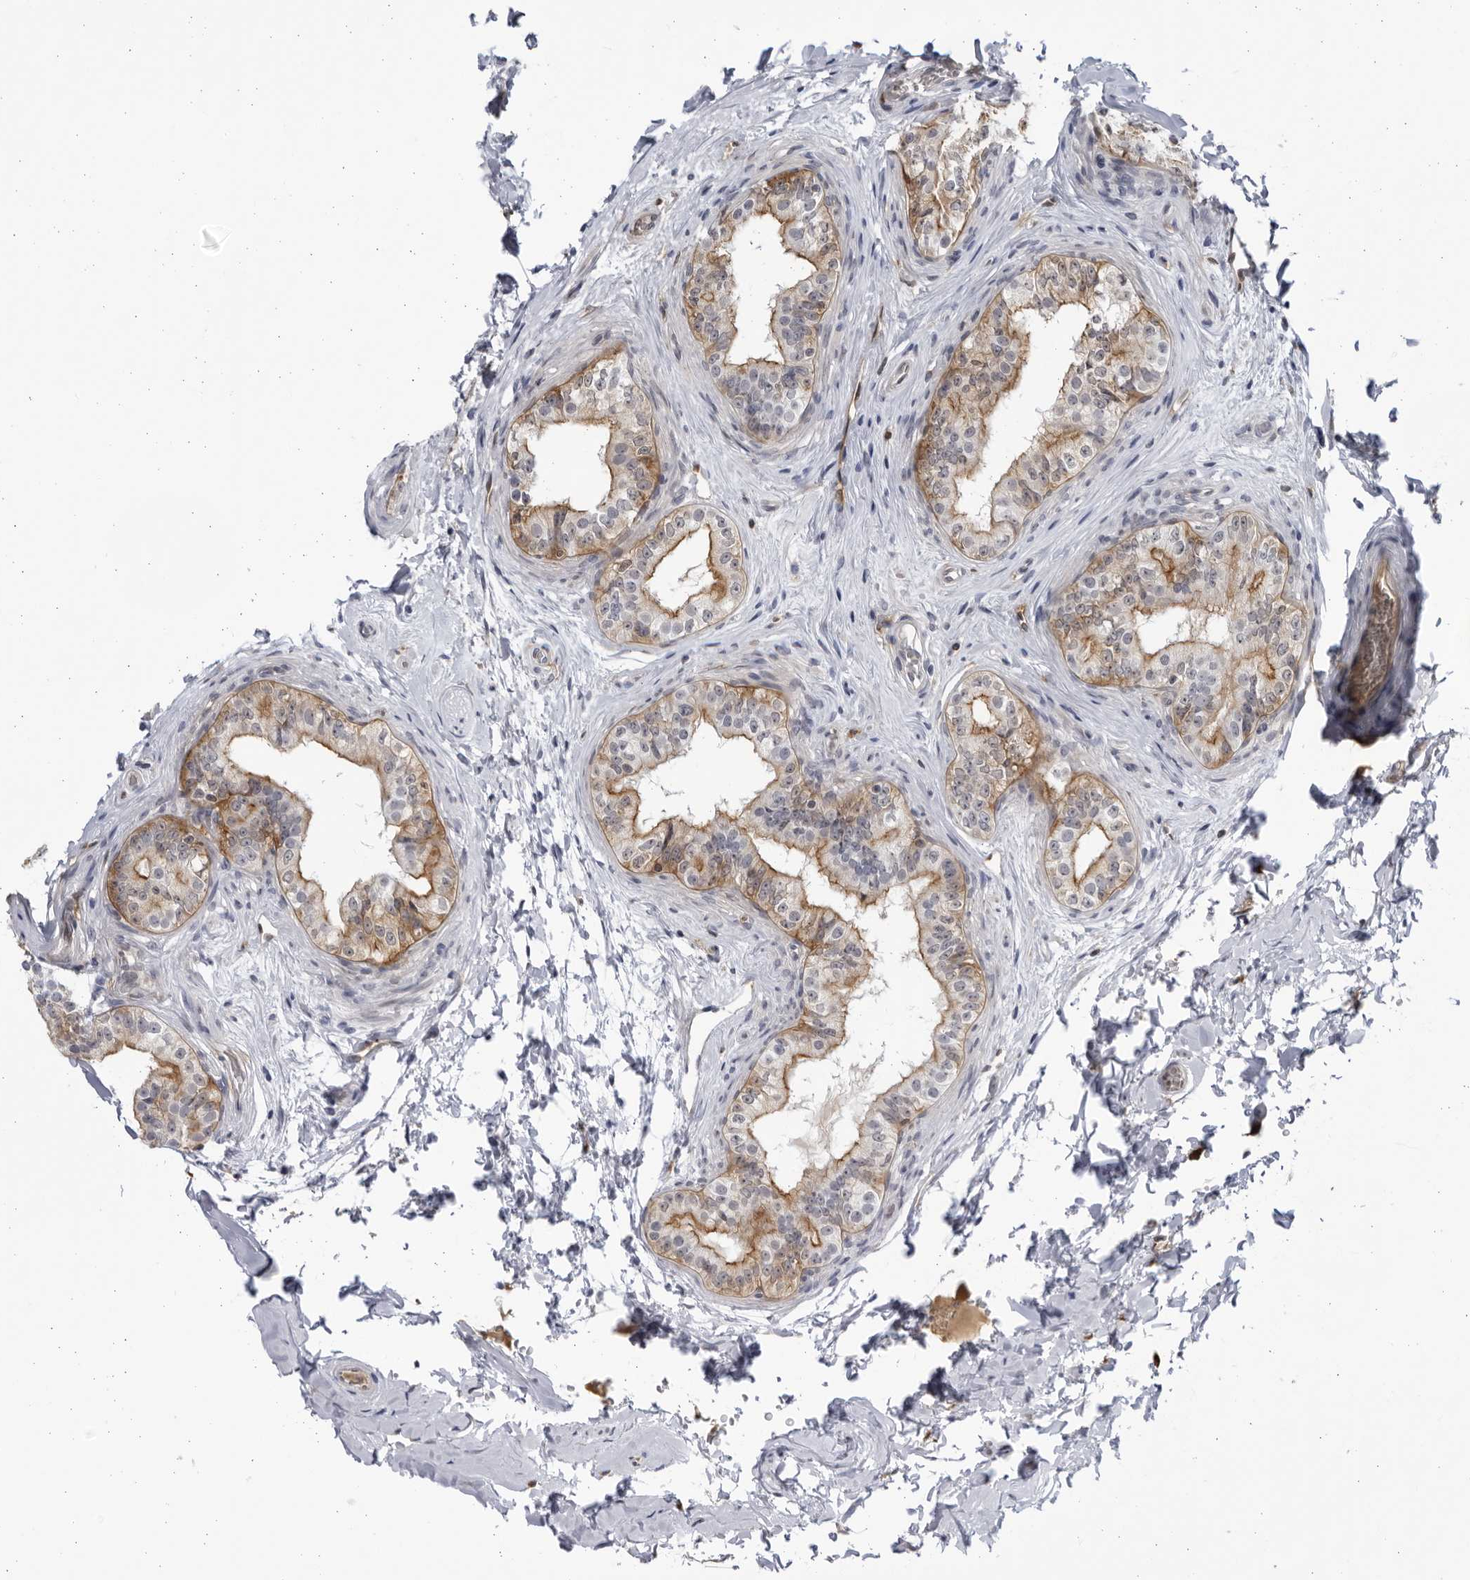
{"staining": {"intensity": "moderate", "quantity": "25%-75%", "location": "cytoplasmic/membranous"}, "tissue": "epididymis", "cell_type": "Glandular cells", "image_type": "normal", "snomed": [{"axis": "morphology", "description": "Normal tissue, NOS"}, {"axis": "topography", "description": "Testis"}, {"axis": "topography", "description": "Epididymis"}], "caption": "Immunohistochemical staining of normal human epididymis demonstrates 25%-75% levels of moderate cytoplasmic/membranous protein staining in about 25%-75% of glandular cells. Using DAB (3,3'-diaminobenzidine) (brown) and hematoxylin (blue) stains, captured at high magnification using brightfield microscopy.", "gene": "BMP2K", "patient": {"sex": "male", "age": 36}}